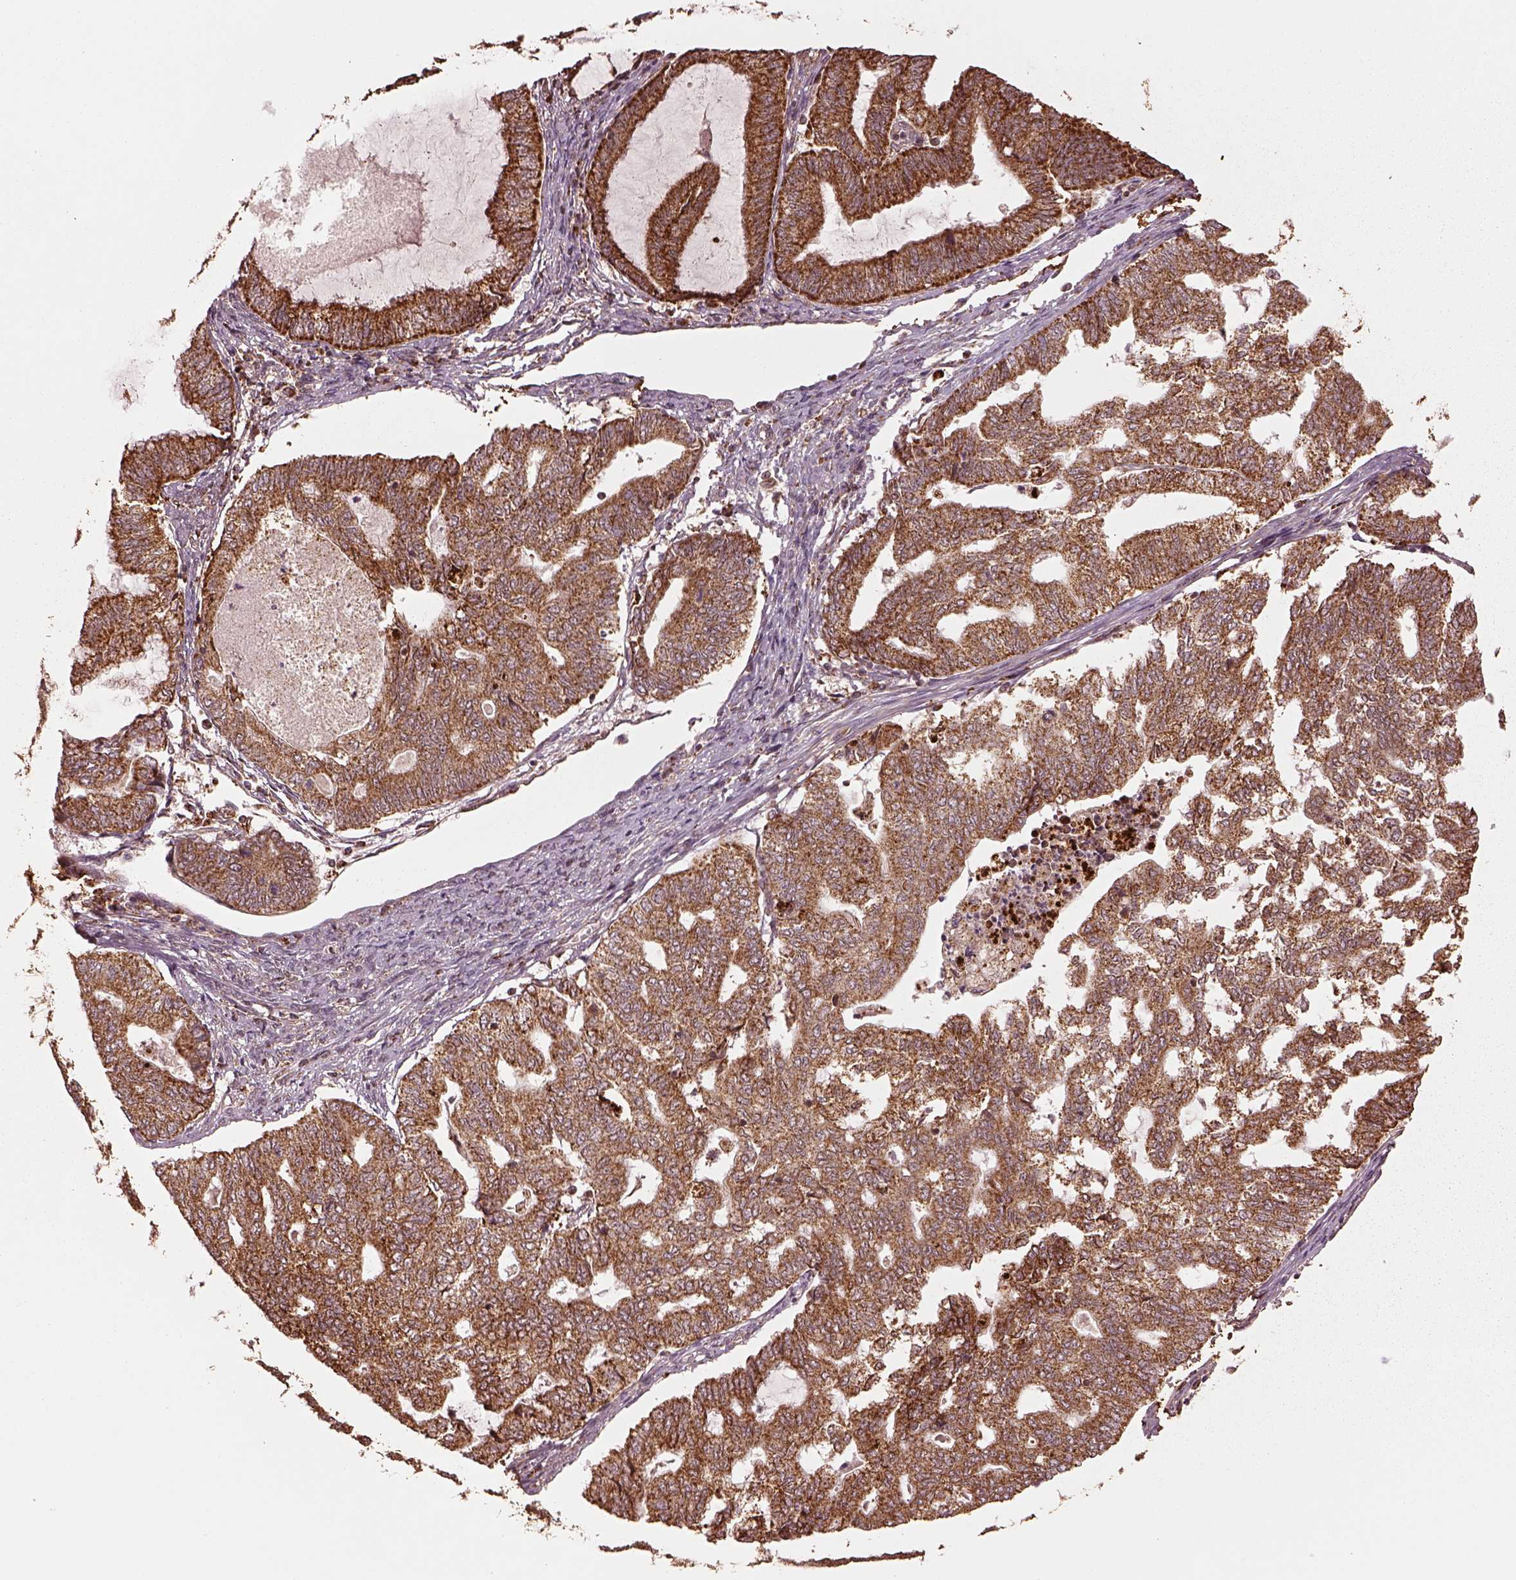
{"staining": {"intensity": "strong", "quantity": ">75%", "location": "cytoplasmic/membranous"}, "tissue": "endometrial cancer", "cell_type": "Tumor cells", "image_type": "cancer", "snomed": [{"axis": "morphology", "description": "Adenocarcinoma, NOS"}, {"axis": "topography", "description": "Endometrium"}], "caption": "A histopathology image of endometrial cancer stained for a protein shows strong cytoplasmic/membranous brown staining in tumor cells.", "gene": "SEL1L3", "patient": {"sex": "female", "age": 79}}